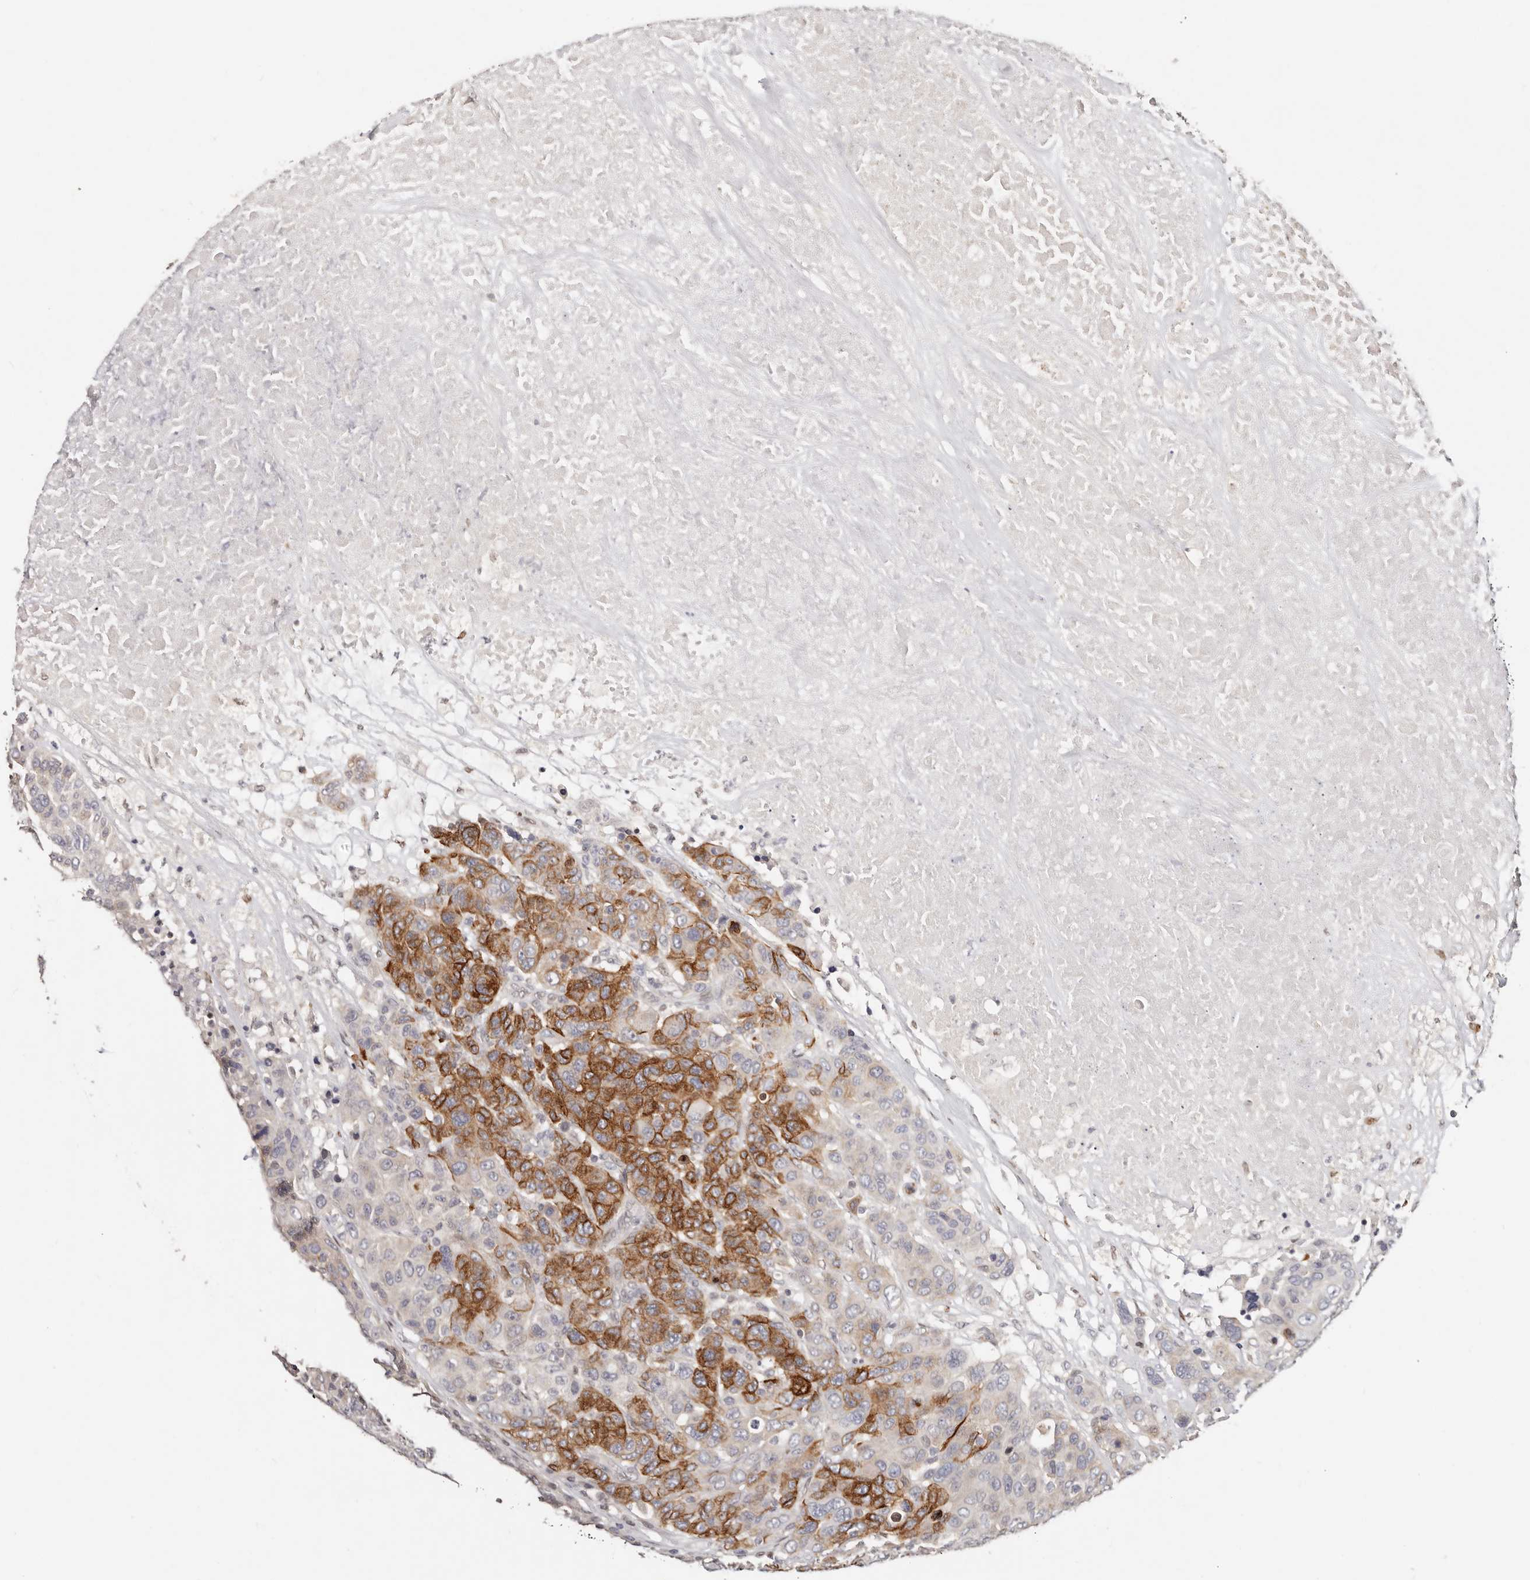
{"staining": {"intensity": "strong", "quantity": "25%-75%", "location": "cytoplasmic/membranous"}, "tissue": "breast cancer", "cell_type": "Tumor cells", "image_type": "cancer", "snomed": [{"axis": "morphology", "description": "Duct carcinoma"}, {"axis": "topography", "description": "Breast"}], "caption": "Tumor cells demonstrate strong cytoplasmic/membranous positivity in about 25%-75% of cells in invasive ductal carcinoma (breast).", "gene": "IQGAP3", "patient": {"sex": "female", "age": 37}}